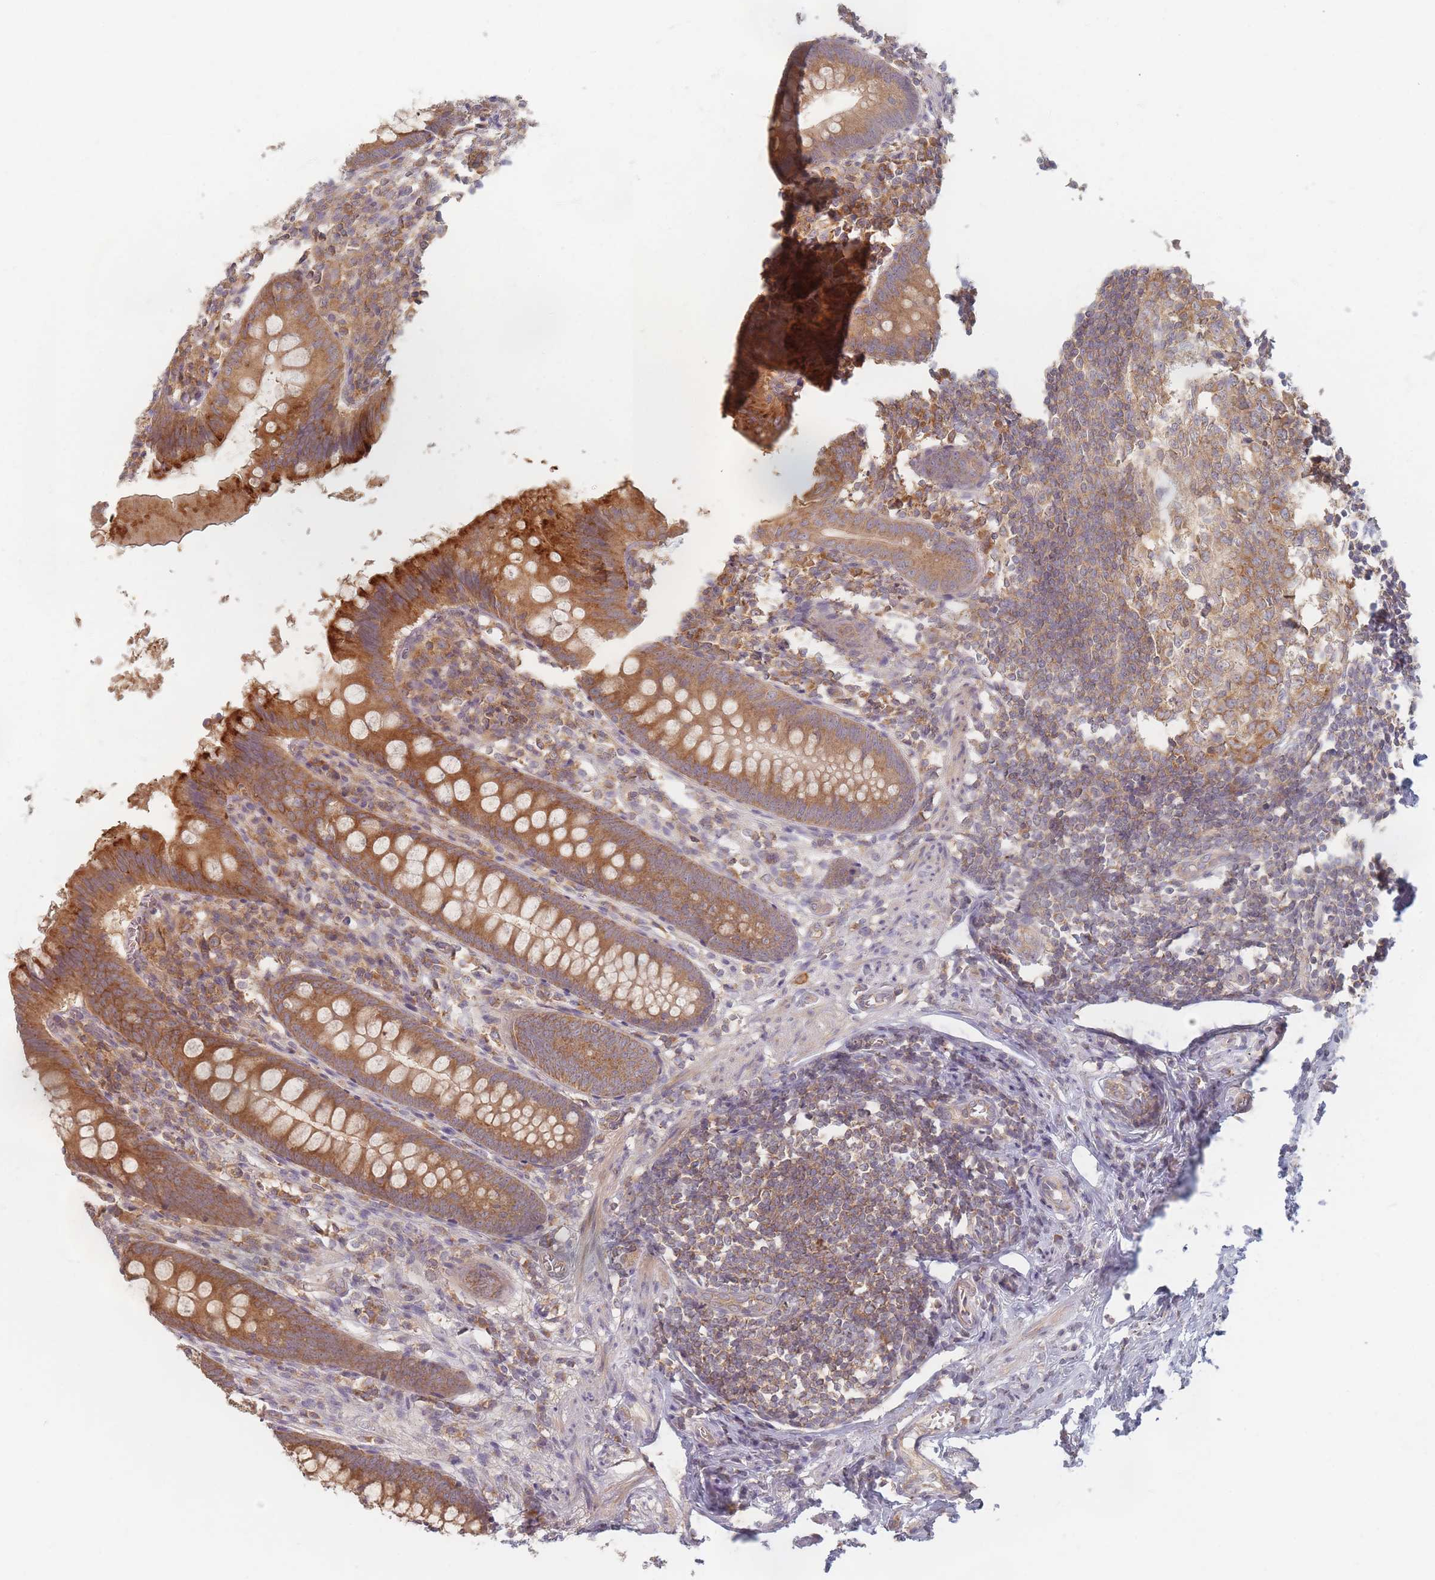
{"staining": {"intensity": "moderate", "quantity": ">75%", "location": "cytoplasmic/membranous"}, "tissue": "appendix", "cell_type": "Glandular cells", "image_type": "normal", "snomed": [{"axis": "morphology", "description": "Normal tissue, NOS"}, {"axis": "topography", "description": "Appendix"}], "caption": "Appendix stained for a protein (brown) exhibits moderate cytoplasmic/membranous positive positivity in about >75% of glandular cells.", "gene": "SLC35F3", "patient": {"sex": "female", "age": 51}}